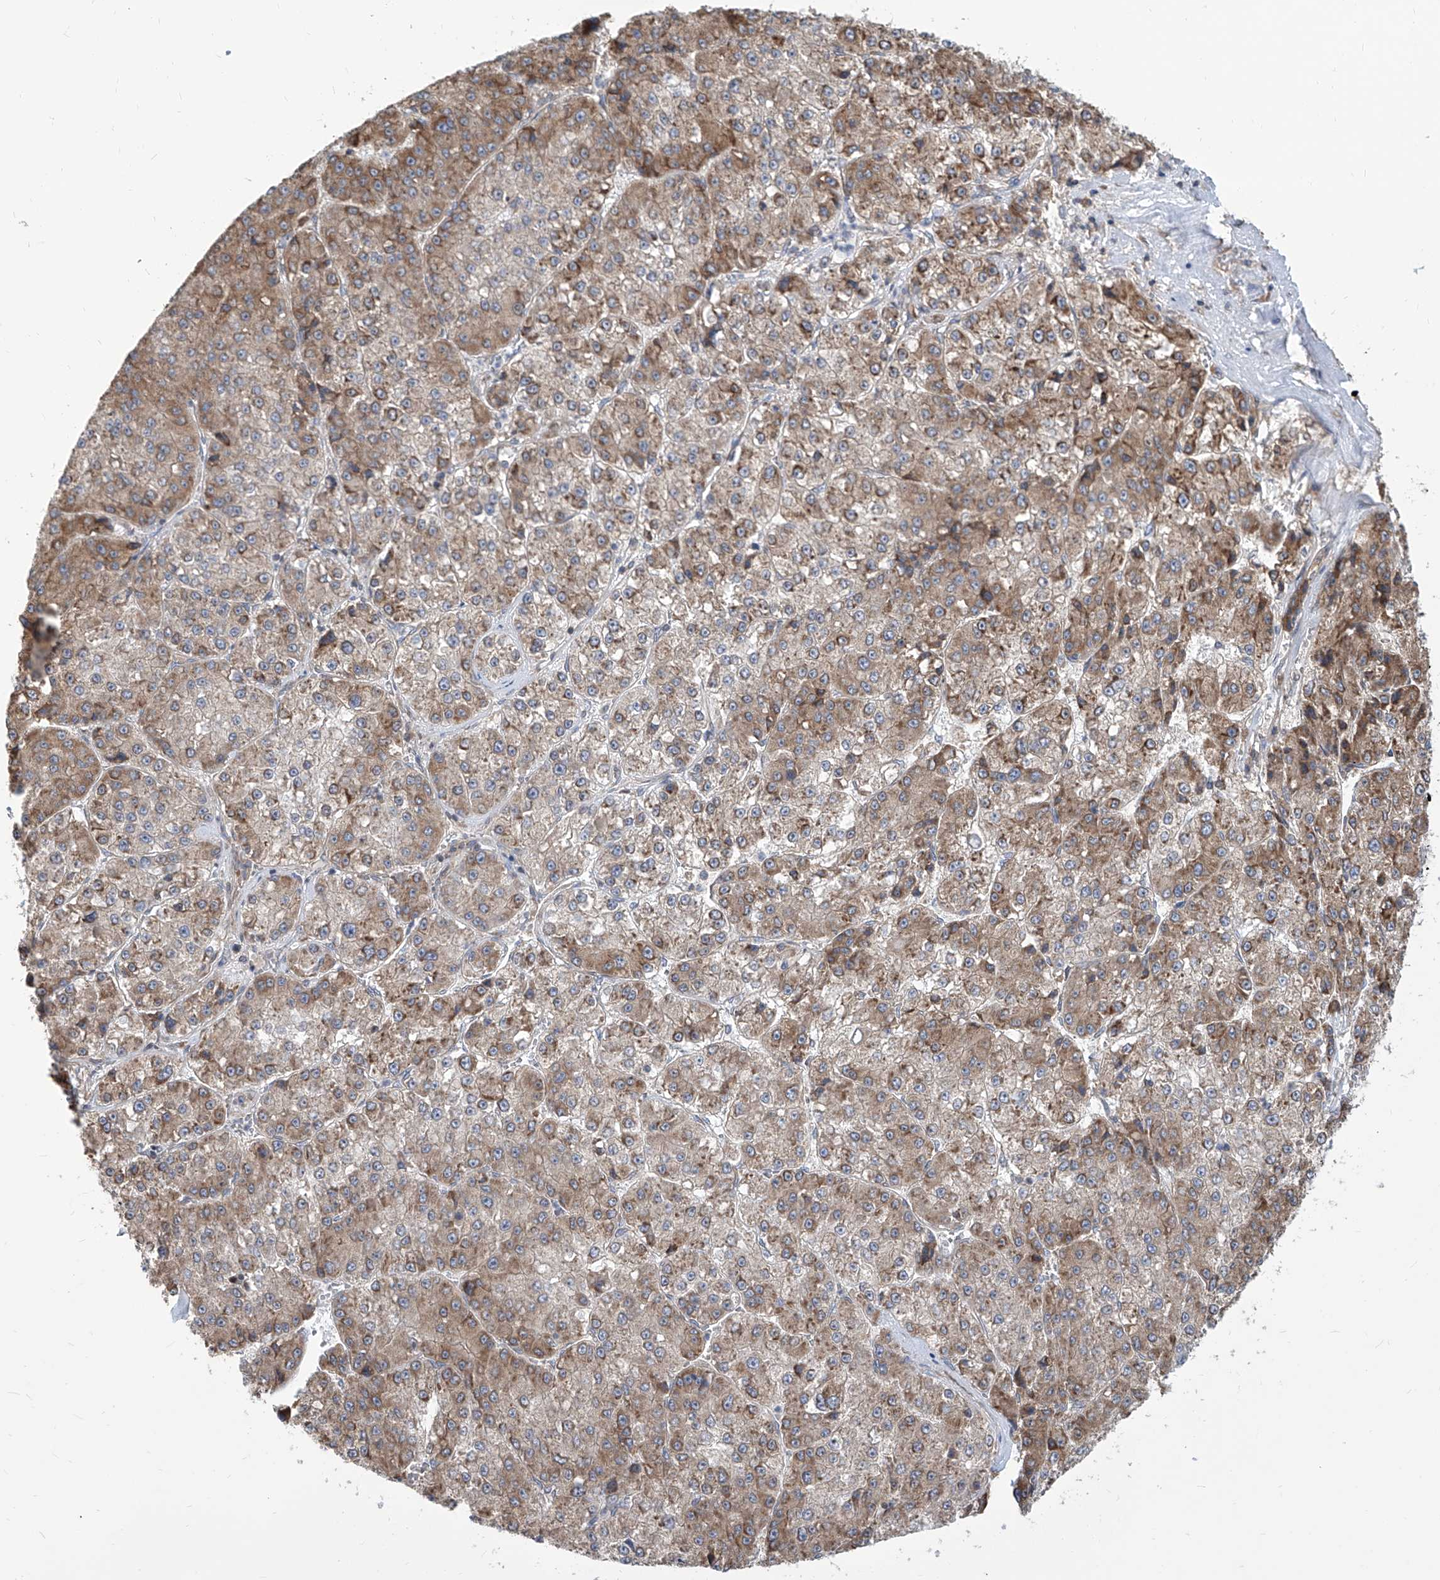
{"staining": {"intensity": "moderate", "quantity": "25%-75%", "location": "cytoplasmic/membranous"}, "tissue": "liver cancer", "cell_type": "Tumor cells", "image_type": "cancer", "snomed": [{"axis": "morphology", "description": "Carcinoma, Hepatocellular, NOS"}, {"axis": "topography", "description": "Liver"}], "caption": "Protein staining displays moderate cytoplasmic/membranous staining in about 25%-75% of tumor cells in hepatocellular carcinoma (liver).", "gene": "FAM83B", "patient": {"sex": "female", "age": 73}}